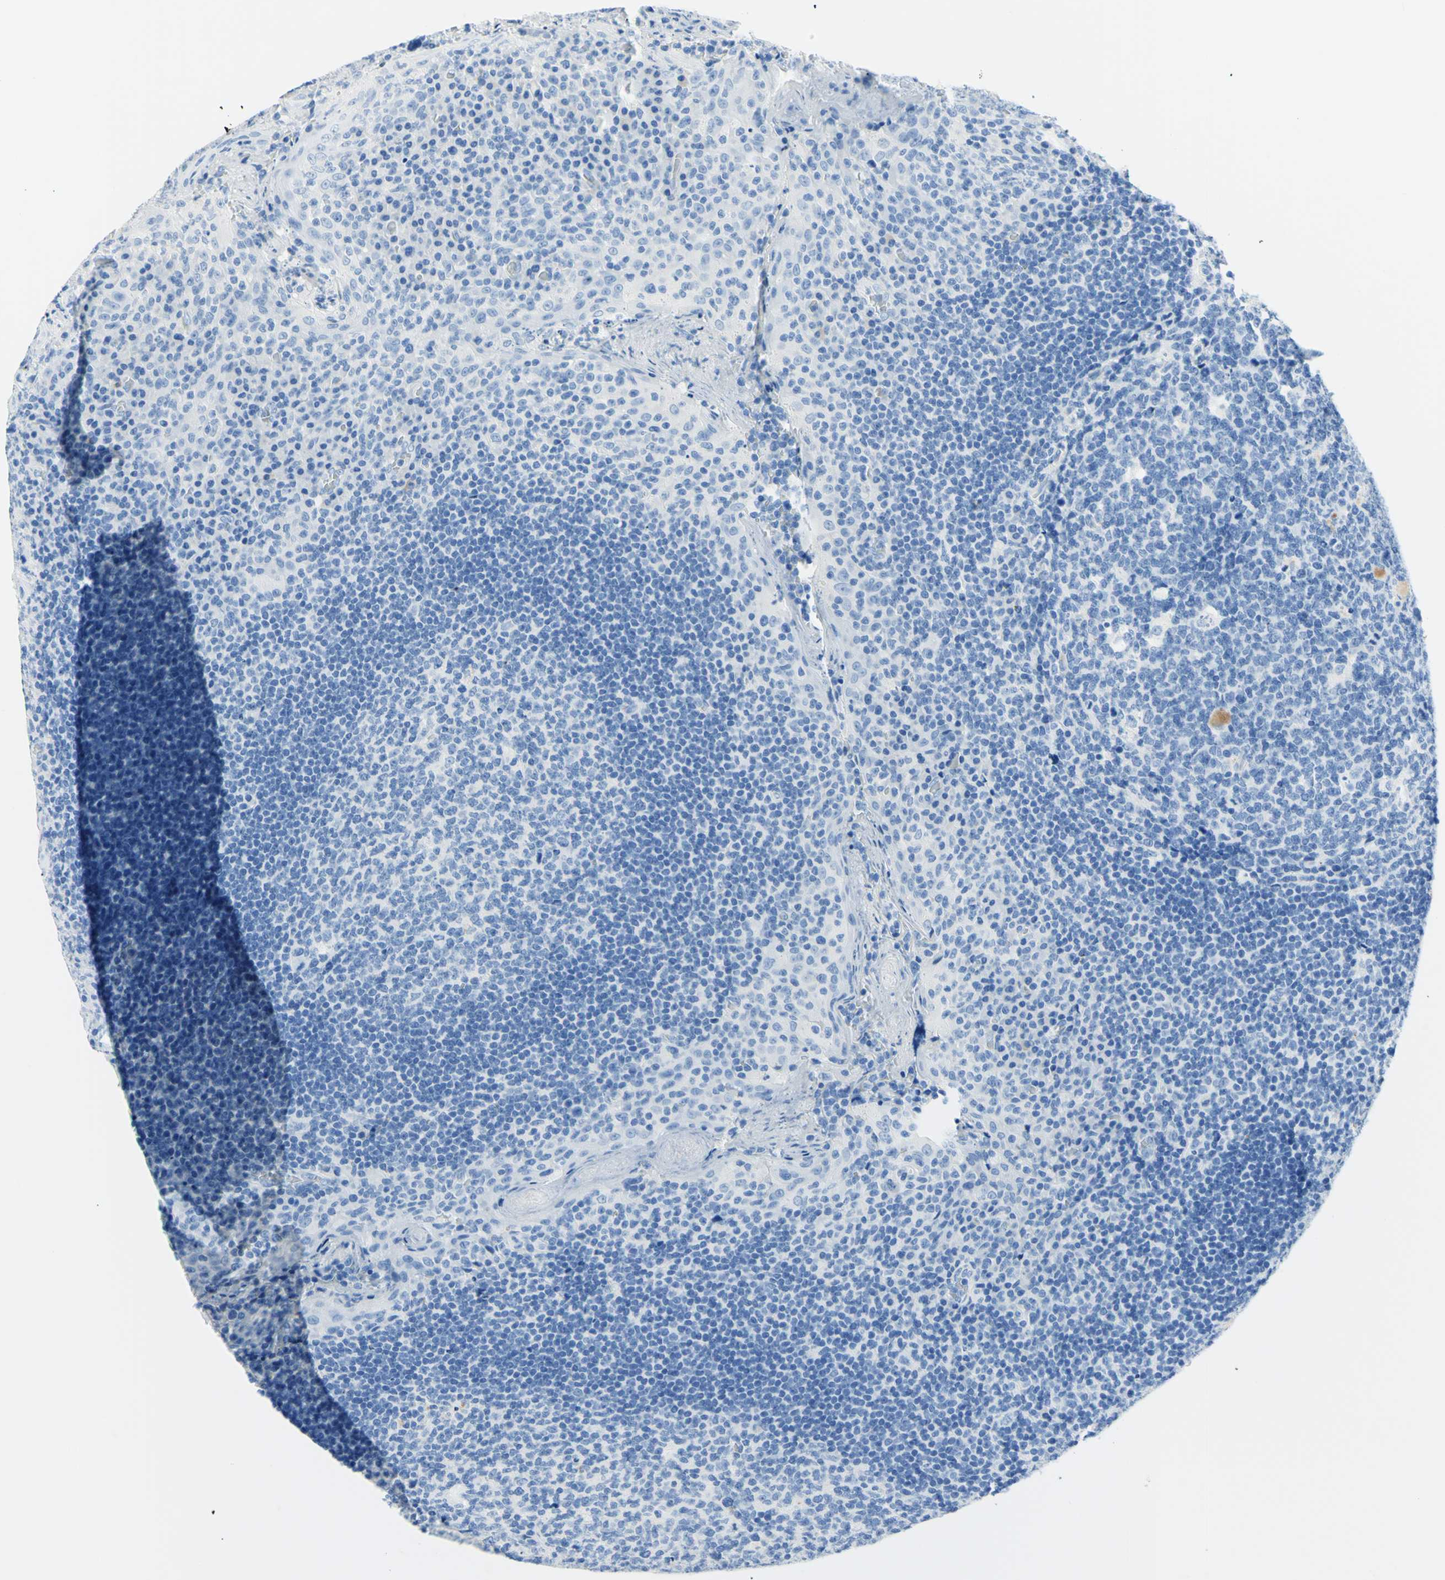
{"staining": {"intensity": "negative", "quantity": "none", "location": "none"}, "tissue": "tonsil", "cell_type": "Germinal center cells", "image_type": "normal", "snomed": [{"axis": "morphology", "description": "Normal tissue, NOS"}, {"axis": "topography", "description": "Tonsil"}], "caption": "This is an immunohistochemistry (IHC) photomicrograph of benign human tonsil. There is no staining in germinal center cells.", "gene": "MYH2", "patient": {"sex": "male", "age": 17}}